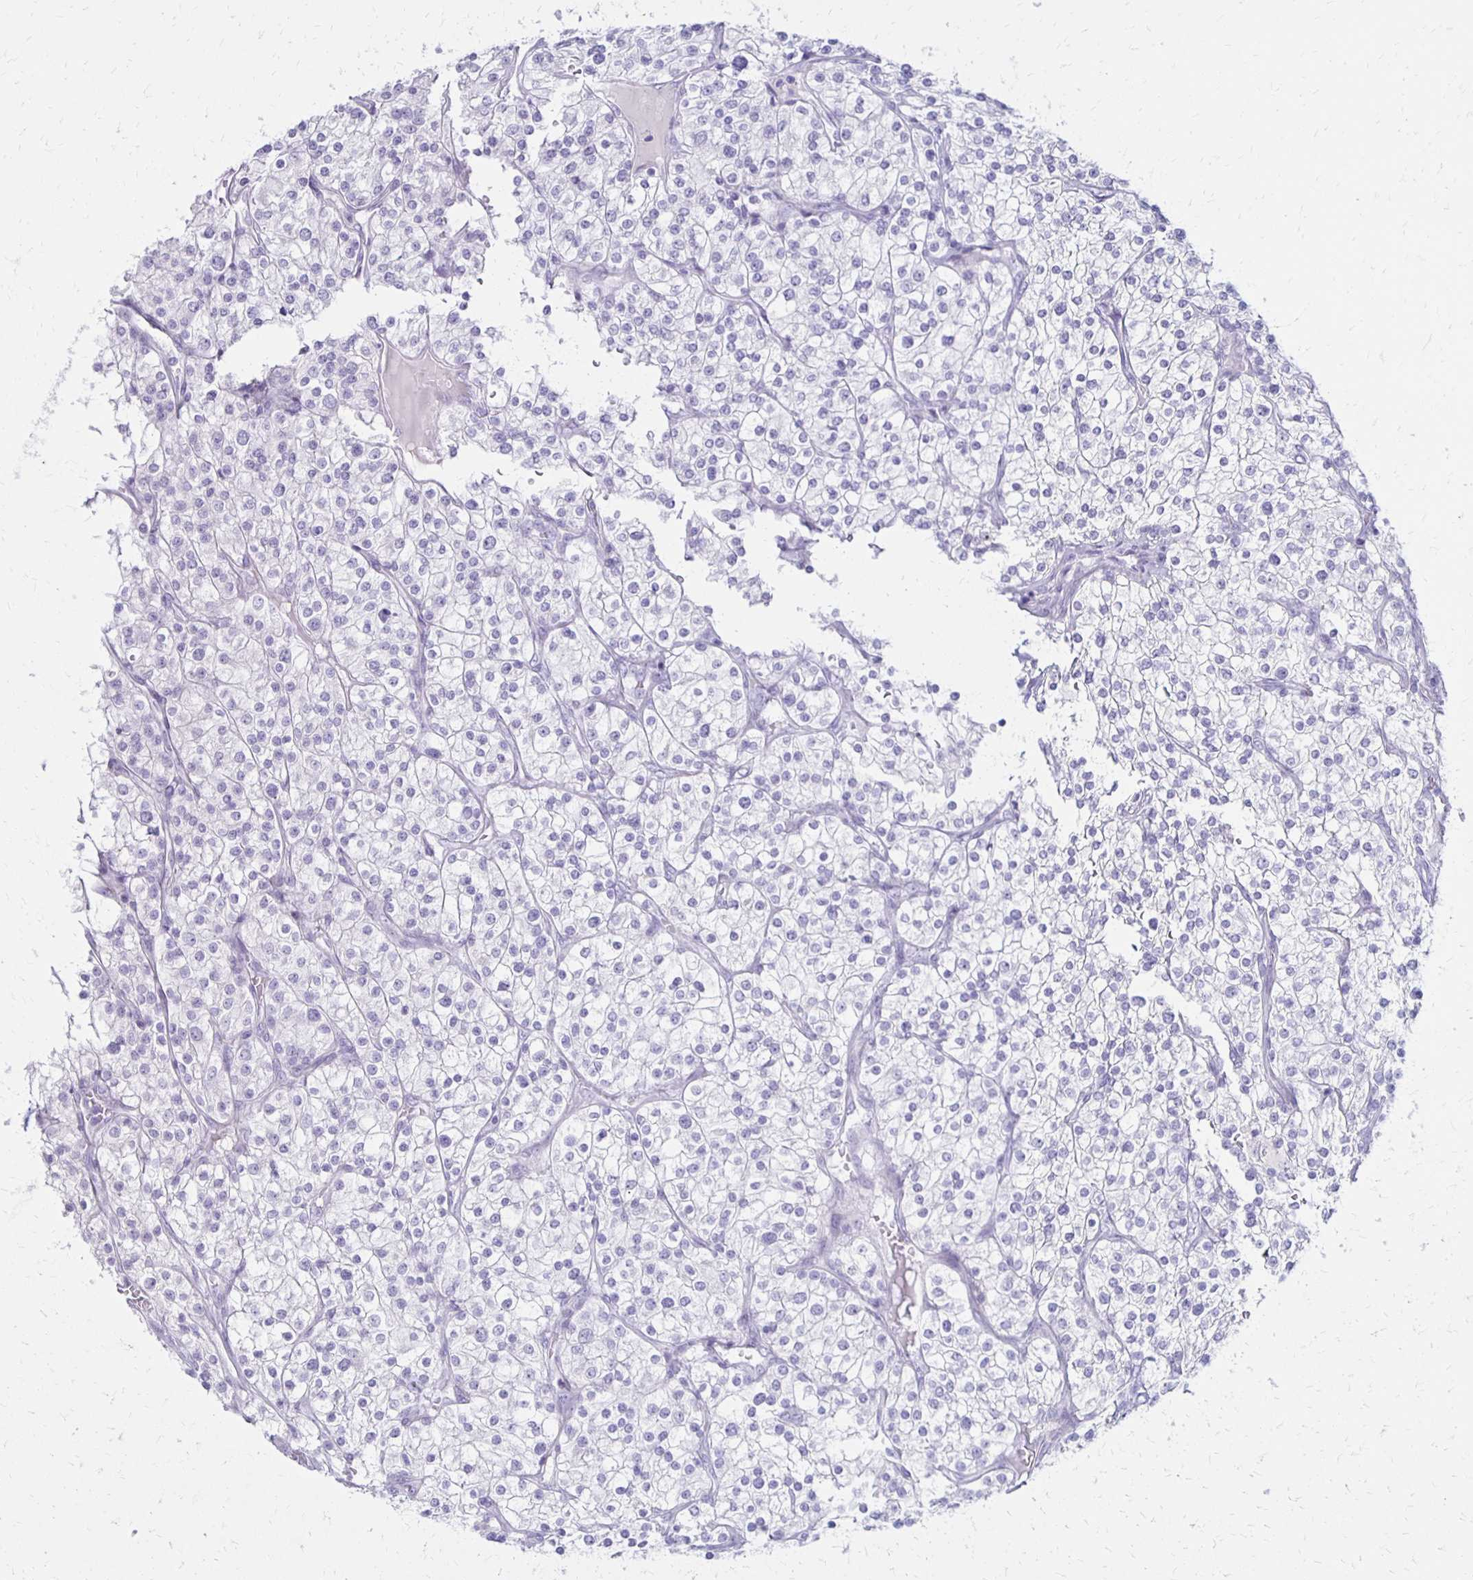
{"staining": {"intensity": "negative", "quantity": "none", "location": "none"}, "tissue": "renal cancer", "cell_type": "Tumor cells", "image_type": "cancer", "snomed": [{"axis": "morphology", "description": "Adenocarcinoma, NOS"}, {"axis": "topography", "description": "Kidney"}], "caption": "Immunohistochemistry (IHC) micrograph of renal cancer stained for a protein (brown), which demonstrates no expression in tumor cells.", "gene": "RYR1", "patient": {"sex": "male", "age": 80}}